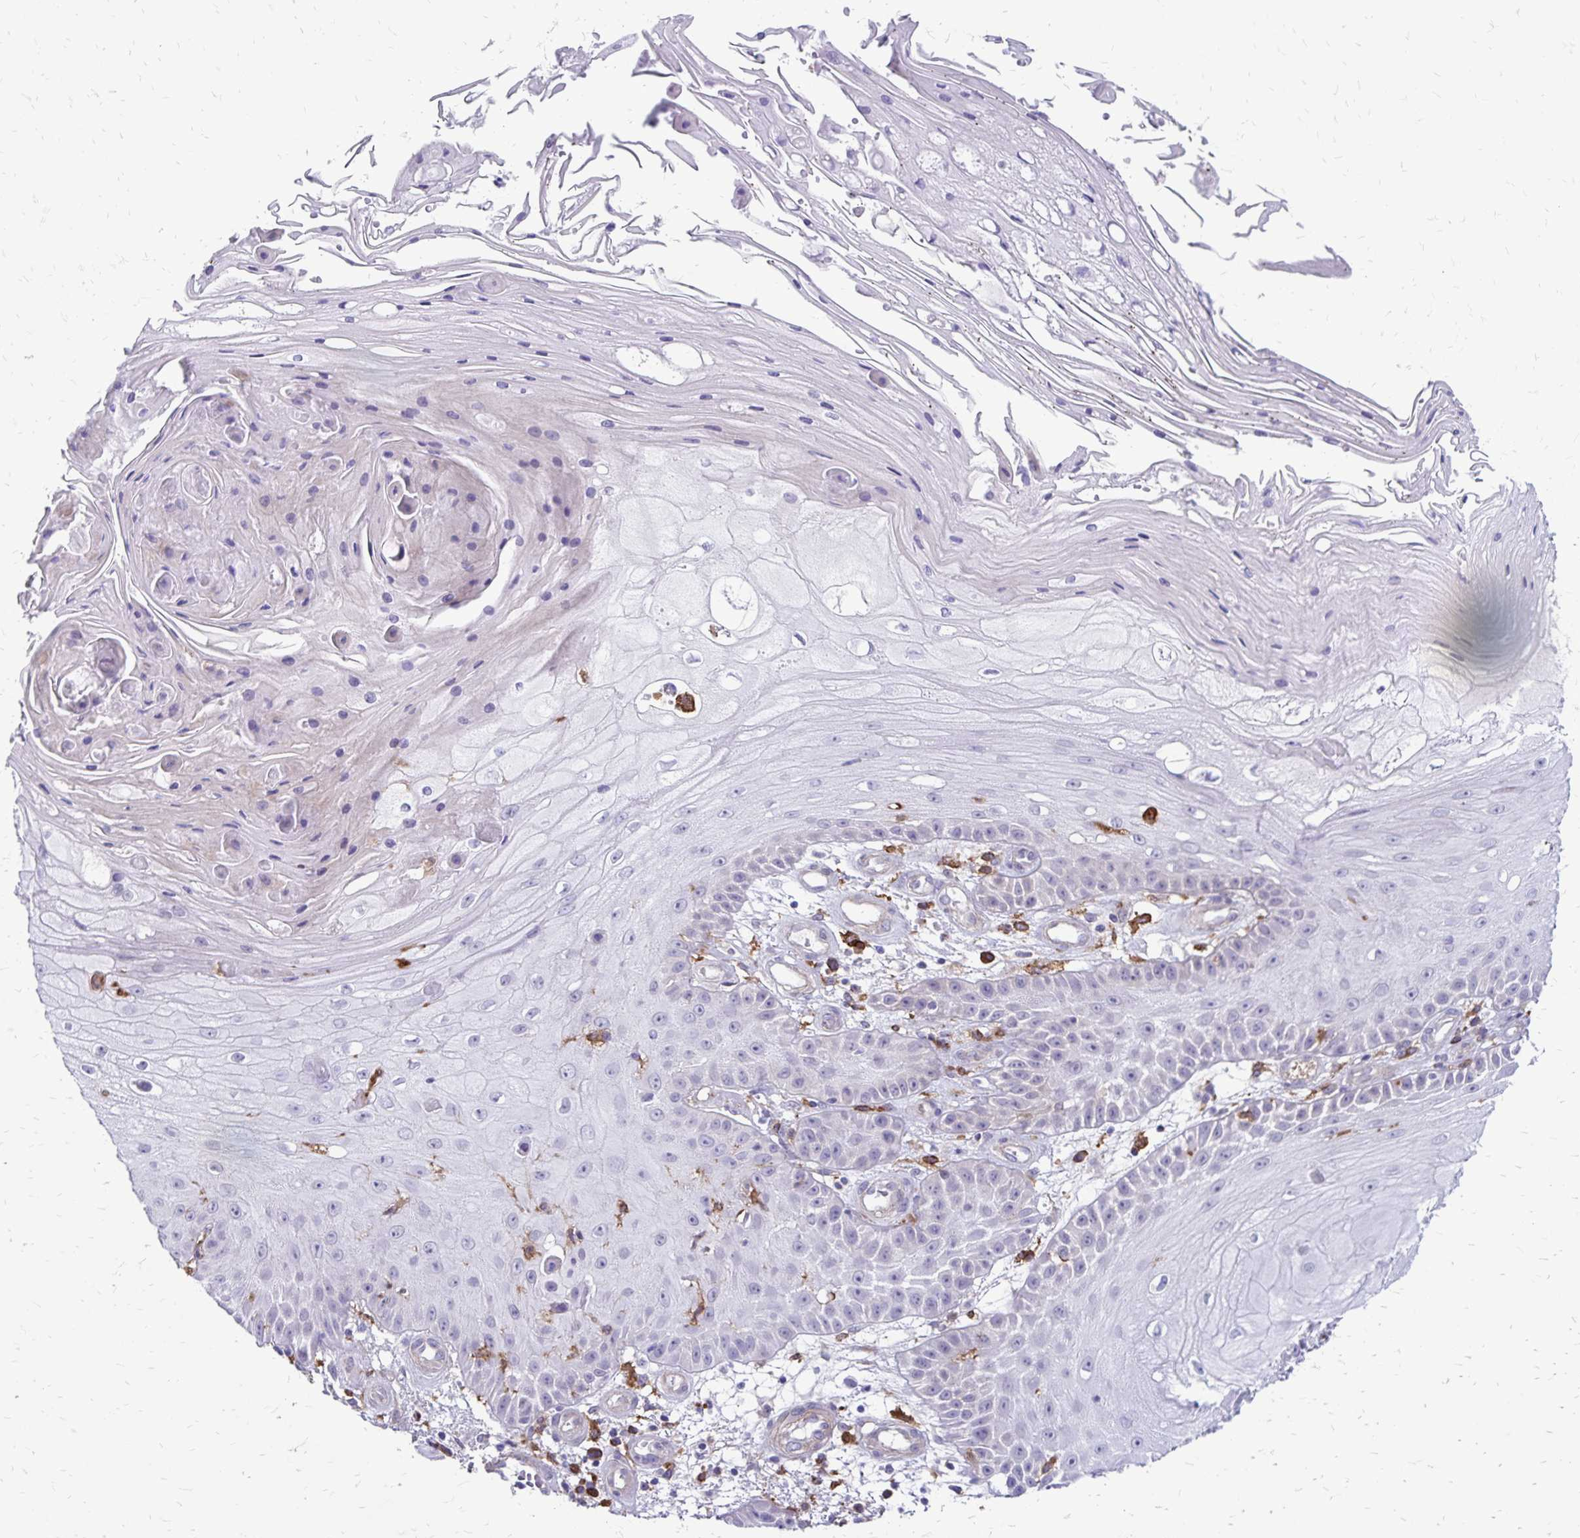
{"staining": {"intensity": "negative", "quantity": "none", "location": "none"}, "tissue": "skin cancer", "cell_type": "Tumor cells", "image_type": "cancer", "snomed": [{"axis": "morphology", "description": "Squamous cell carcinoma, NOS"}, {"axis": "topography", "description": "Skin"}], "caption": "Tumor cells show no significant protein positivity in squamous cell carcinoma (skin).", "gene": "TNS3", "patient": {"sex": "male", "age": 70}}